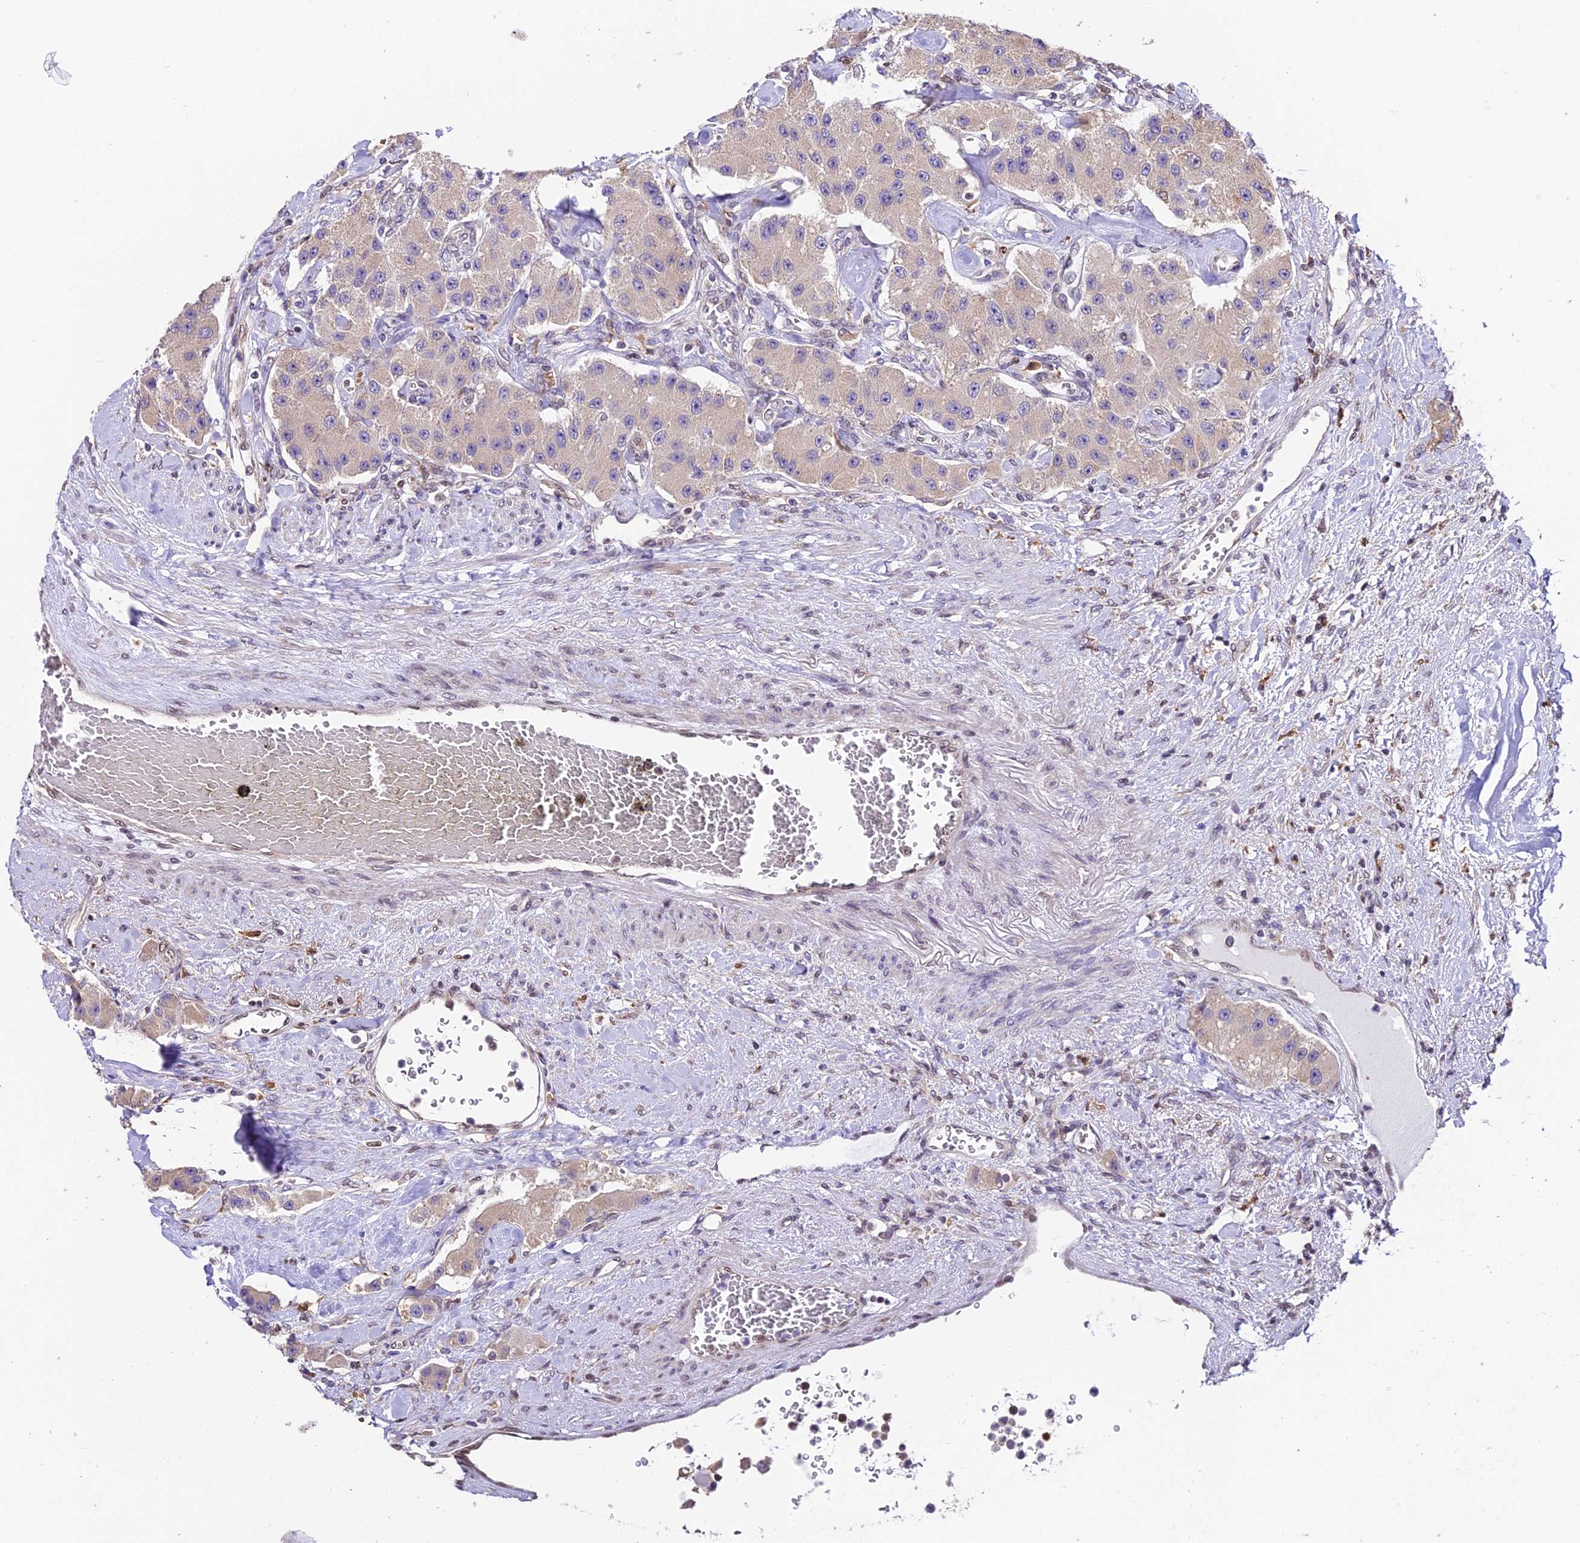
{"staining": {"intensity": "weak", "quantity": "<25%", "location": "cytoplasmic/membranous"}, "tissue": "carcinoid", "cell_type": "Tumor cells", "image_type": "cancer", "snomed": [{"axis": "morphology", "description": "Carcinoid, malignant, NOS"}, {"axis": "topography", "description": "Pancreas"}], "caption": "A histopathology image of human carcinoid (malignant) is negative for staining in tumor cells.", "gene": "TRIM22", "patient": {"sex": "male", "age": 41}}